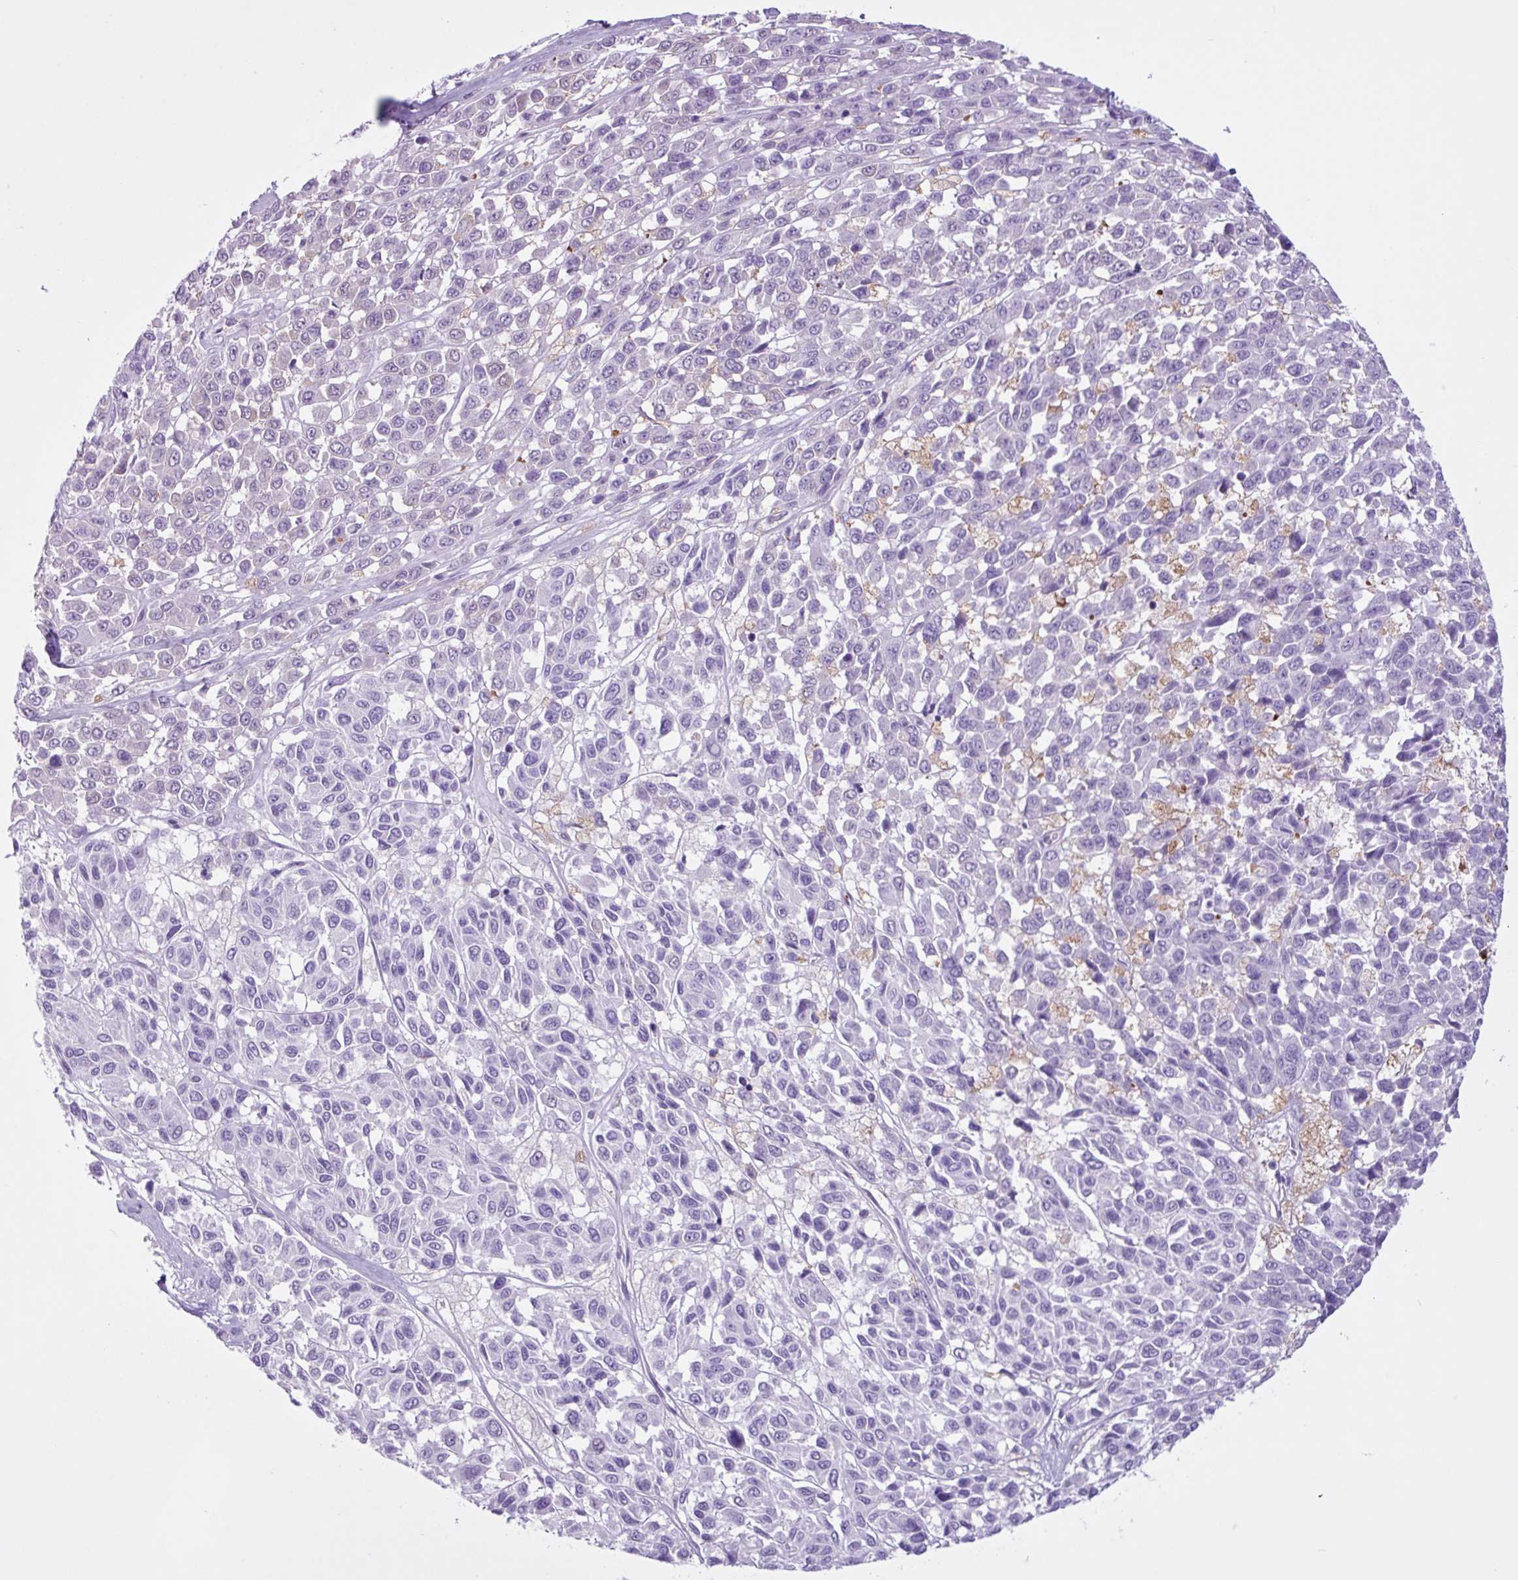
{"staining": {"intensity": "negative", "quantity": "none", "location": "none"}, "tissue": "melanoma", "cell_type": "Tumor cells", "image_type": "cancer", "snomed": [{"axis": "morphology", "description": "Malignant melanoma, NOS"}, {"axis": "topography", "description": "Skin"}], "caption": "Malignant melanoma was stained to show a protein in brown. There is no significant positivity in tumor cells. The staining was performed using DAB (3,3'-diaminobenzidine) to visualize the protein expression in brown, while the nuclei were stained in blue with hematoxylin (Magnification: 20x).", "gene": "TMEM178A", "patient": {"sex": "female", "age": 66}}